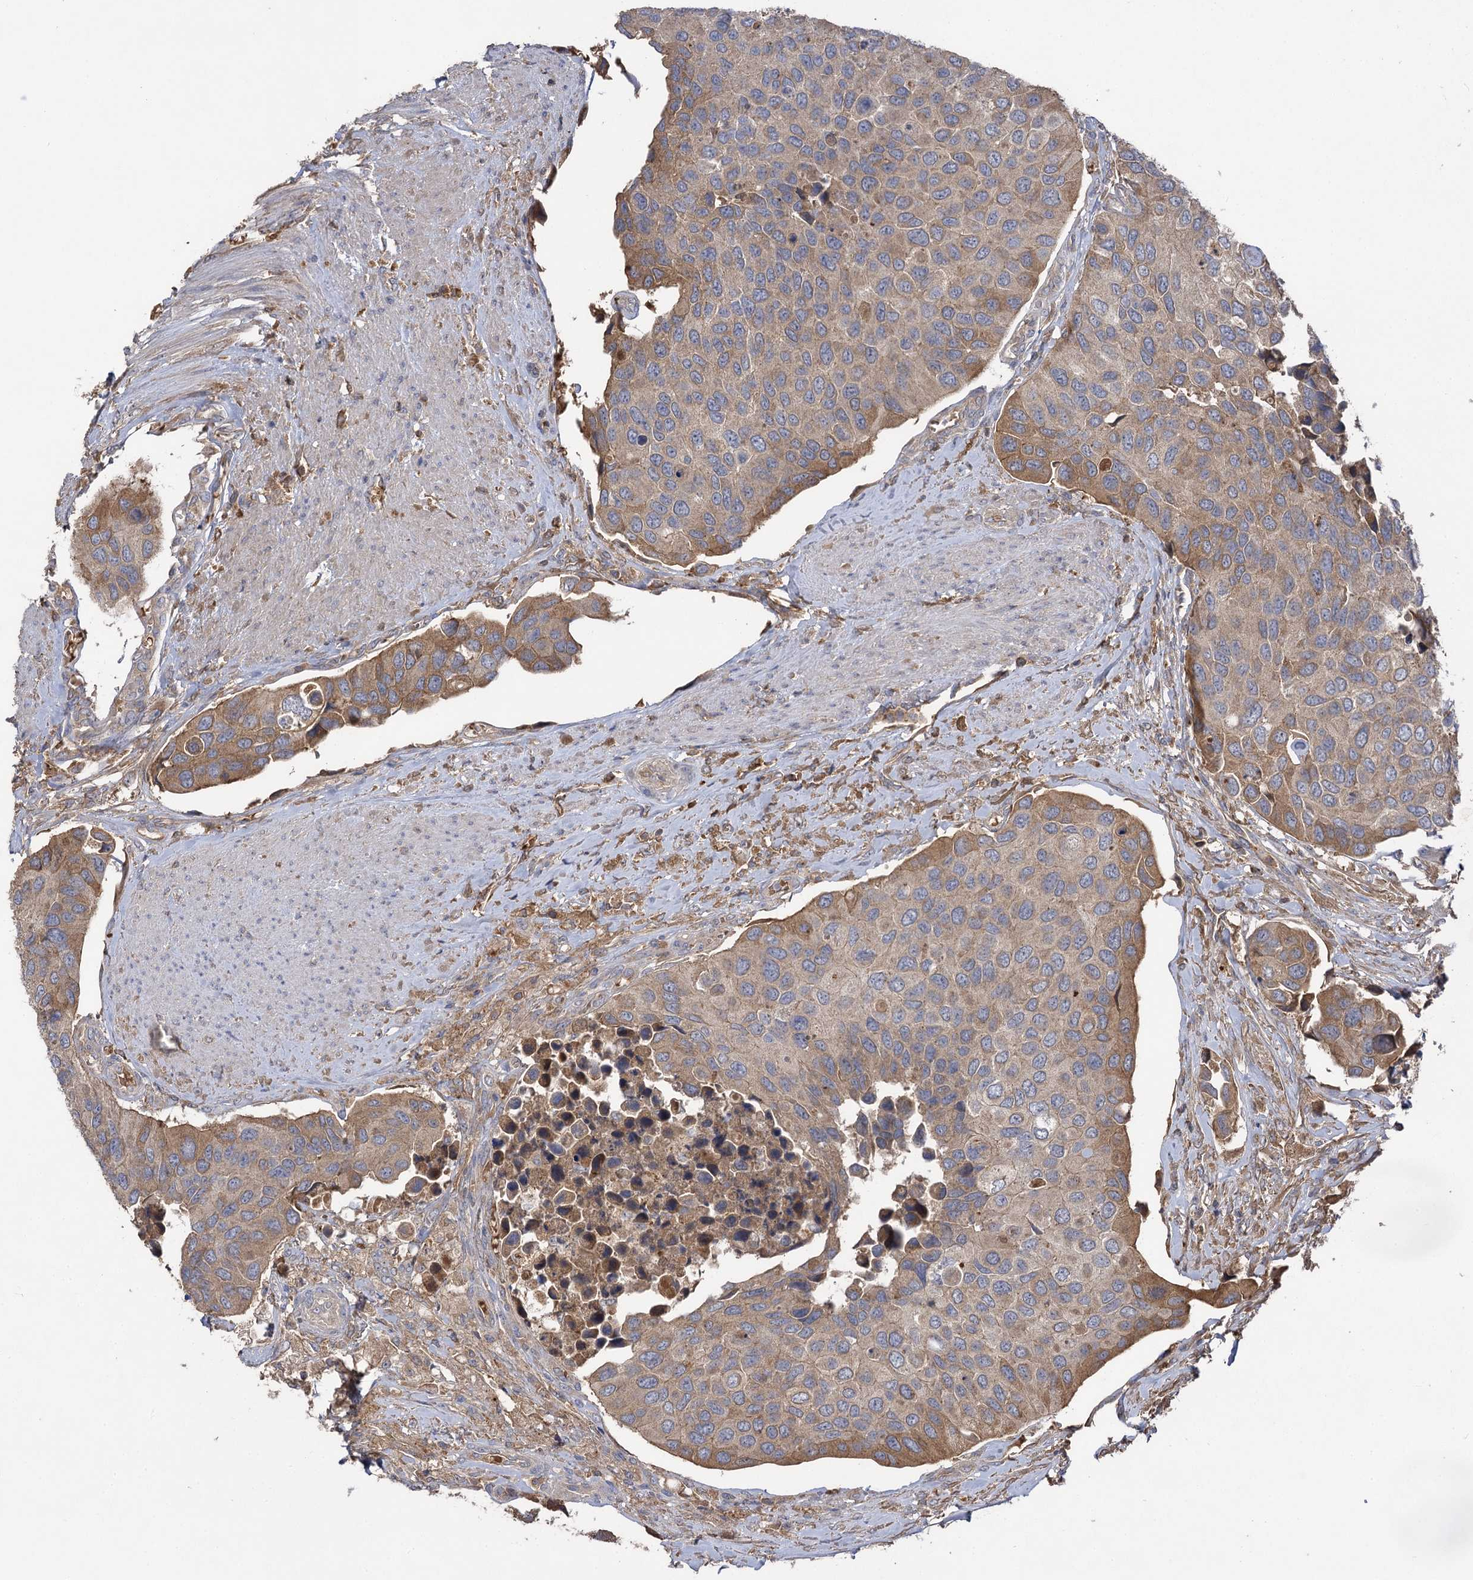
{"staining": {"intensity": "moderate", "quantity": "25%-75%", "location": "cytoplasmic/membranous"}, "tissue": "urothelial cancer", "cell_type": "Tumor cells", "image_type": "cancer", "snomed": [{"axis": "morphology", "description": "Urothelial carcinoma, High grade"}, {"axis": "topography", "description": "Urinary bladder"}], "caption": "A brown stain labels moderate cytoplasmic/membranous staining of a protein in high-grade urothelial carcinoma tumor cells. Immunohistochemistry (ihc) stains the protein in brown and the nuclei are stained blue.", "gene": "USP50", "patient": {"sex": "male", "age": 74}}